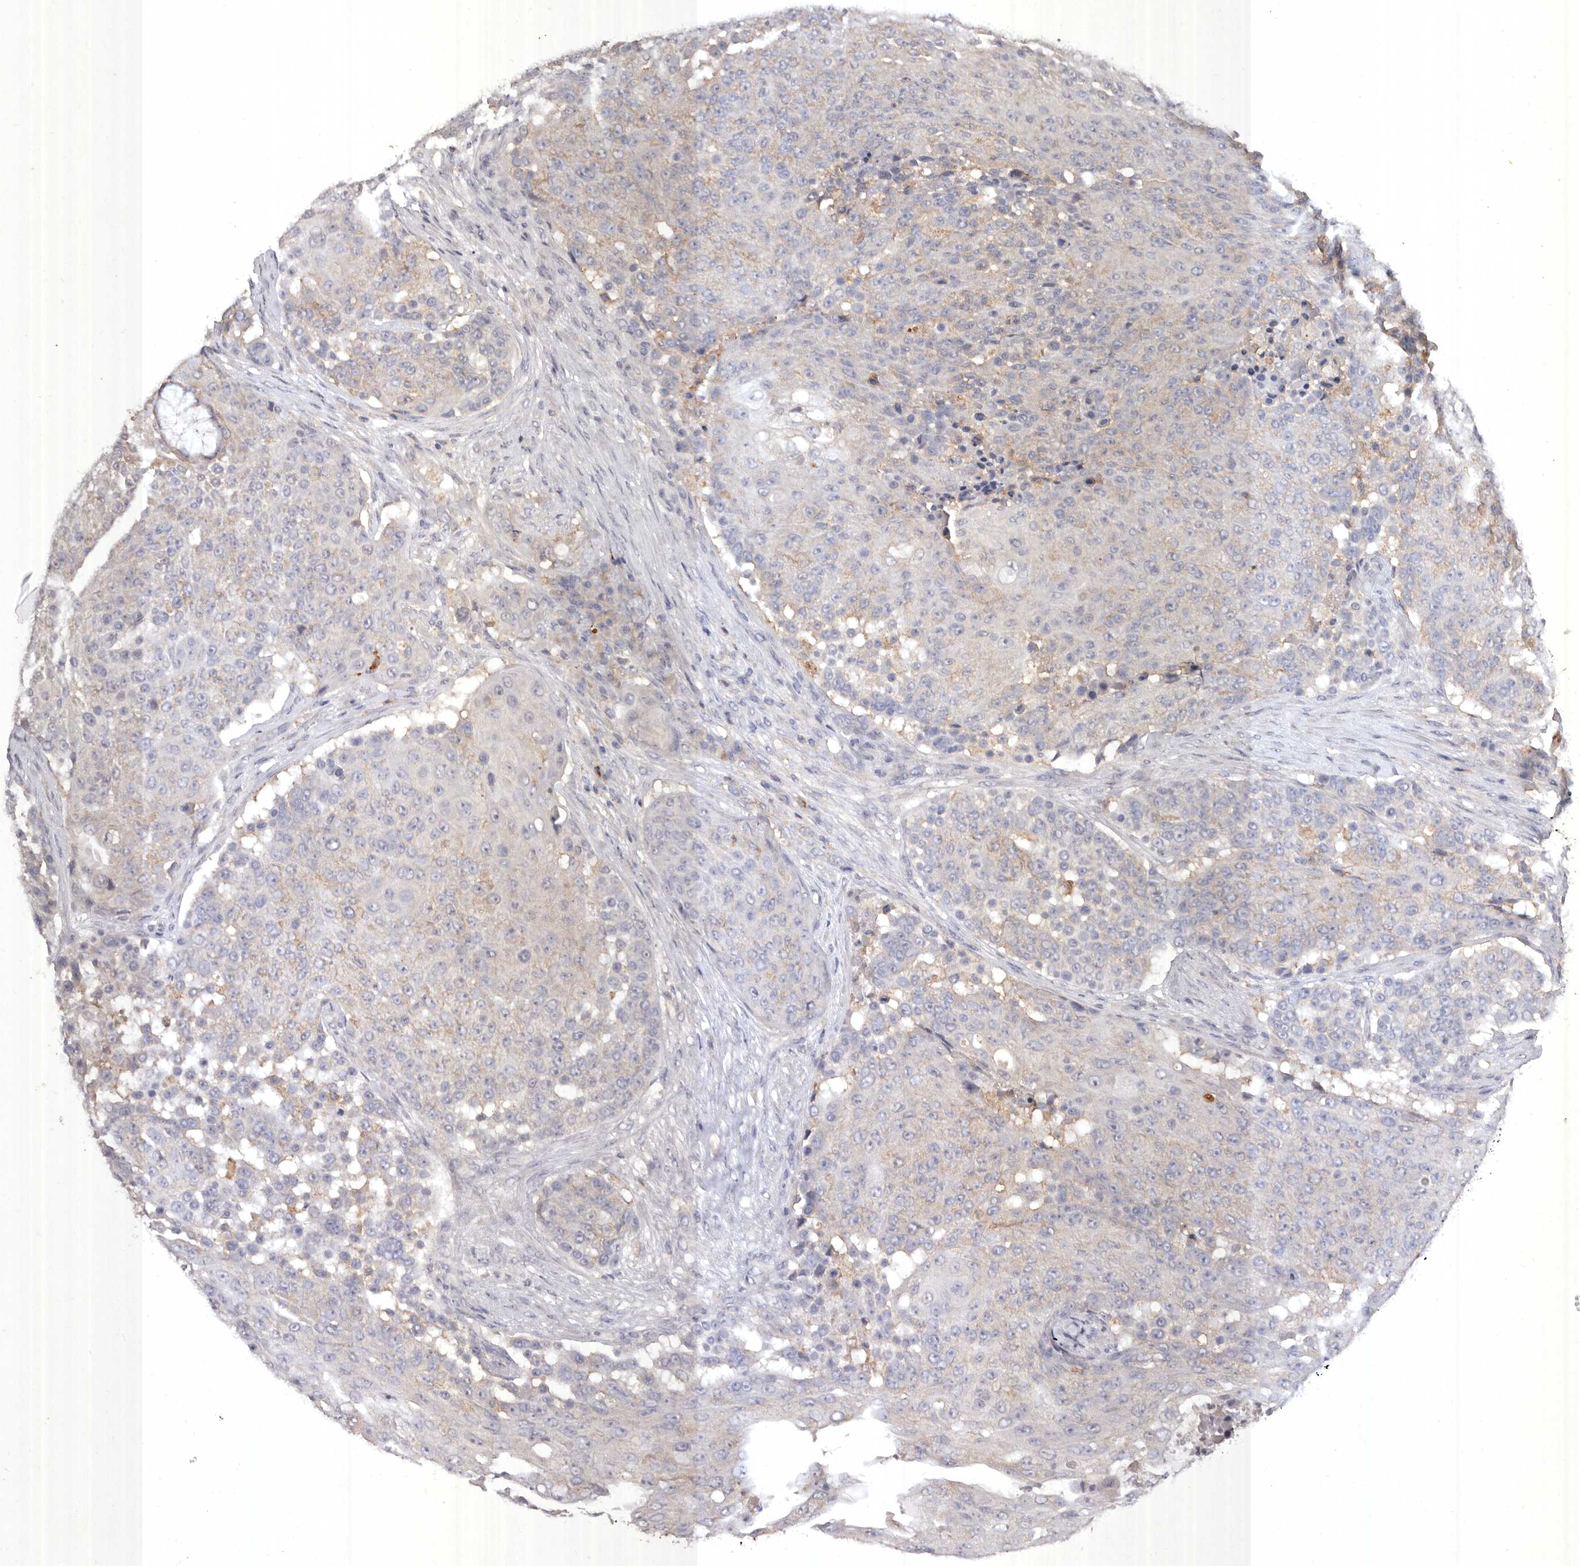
{"staining": {"intensity": "weak", "quantity": "<25%", "location": "cytoplasmic/membranous"}, "tissue": "urothelial cancer", "cell_type": "Tumor cells", "image_type": "cancer", "snomed": [{"axis": "morphology", "description": "Urothelial carcinoma, High grade"}, {"axis": "topography", "description": "Urinary bladder"}], "caption": "Urothelial cancer stained for a protein using immunohistochemistry demonstrates no positivity tumor cells.", "gene": "EDEM1", "patient": {"sex": "female", "age": 63}}